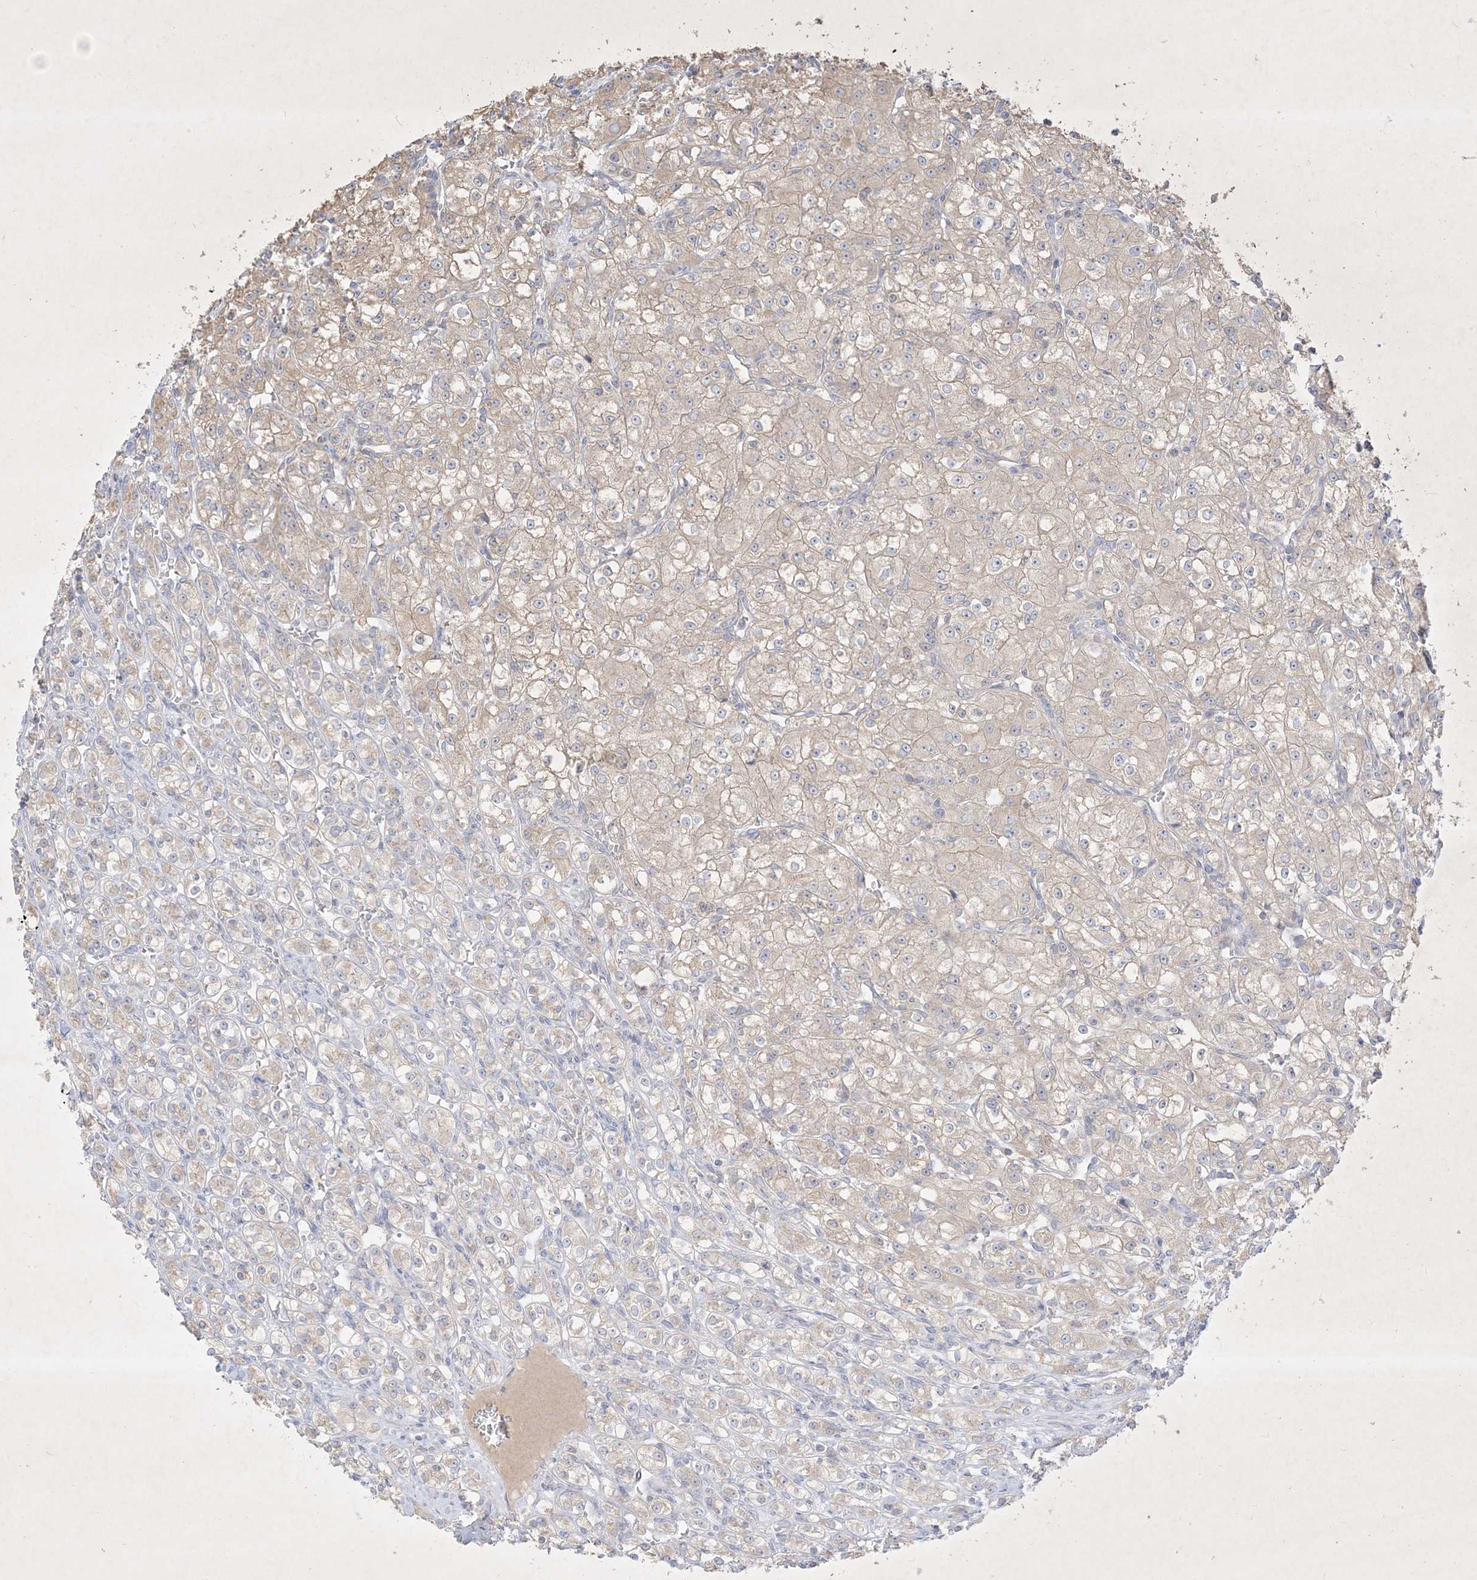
{"staining": {"intensity": "weak", "quantity": "25%-75%", "location": "cytoplasmic/membranous"}, "tissue": "renal cancer", "cell_type": "Tumor cells", "image_type": "cancer", "snomed": [{"axis": "morphology", "description": "Adenocarcinoma, NOS"}, {"axis": "topography", "description": "Kidney"}], "caption": "Immunohistochemistry (IHC) histopathology image of human adenocarcinoma (renal) stained for a protein (brown), which exhibits low levels of weak cytoplasmic/membranous staining in about 25%-75% of tumor cells.", "gene": "PLEKHA3", "patient": {"sex": "male", "age": 77}}